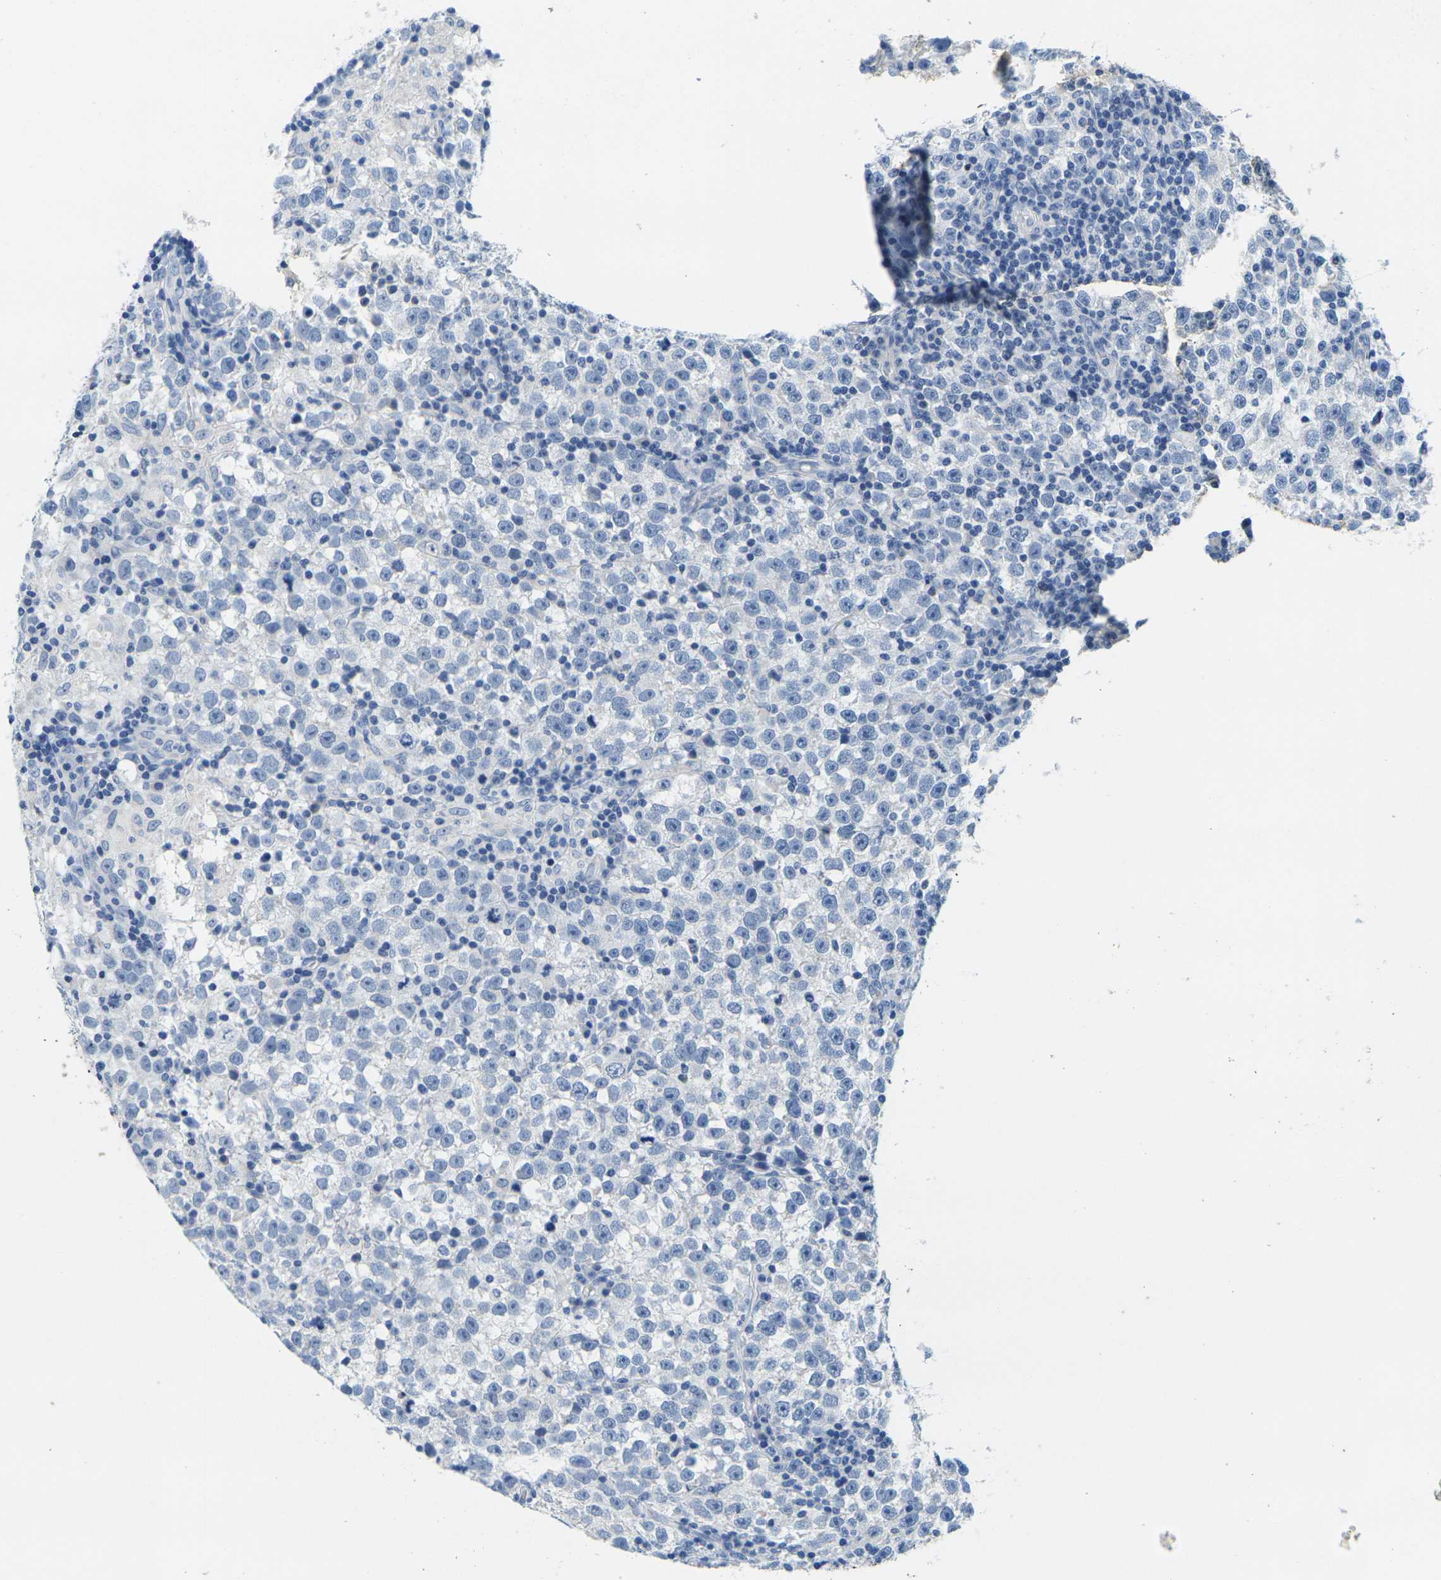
{"staining": {"intensity": "negative", "quantity": "none", "location": "none"}, "tissue": "testis cancer", "cell_type": "Tumor cells", "image_type": "cancer", "snomed": [{"axis": "morphology", "description": "Seminoma, NOS"}, {"axis": "topography", "description": "Testis"}], "caption": "The immunohistochemistry micrograph has no significant expression in tumor cells of testis seminoma tissue. (DAB IHC with hematoxylin counter stain).", "gene": "FAM3D", "patient": {"sex": "male", "age": 43}}